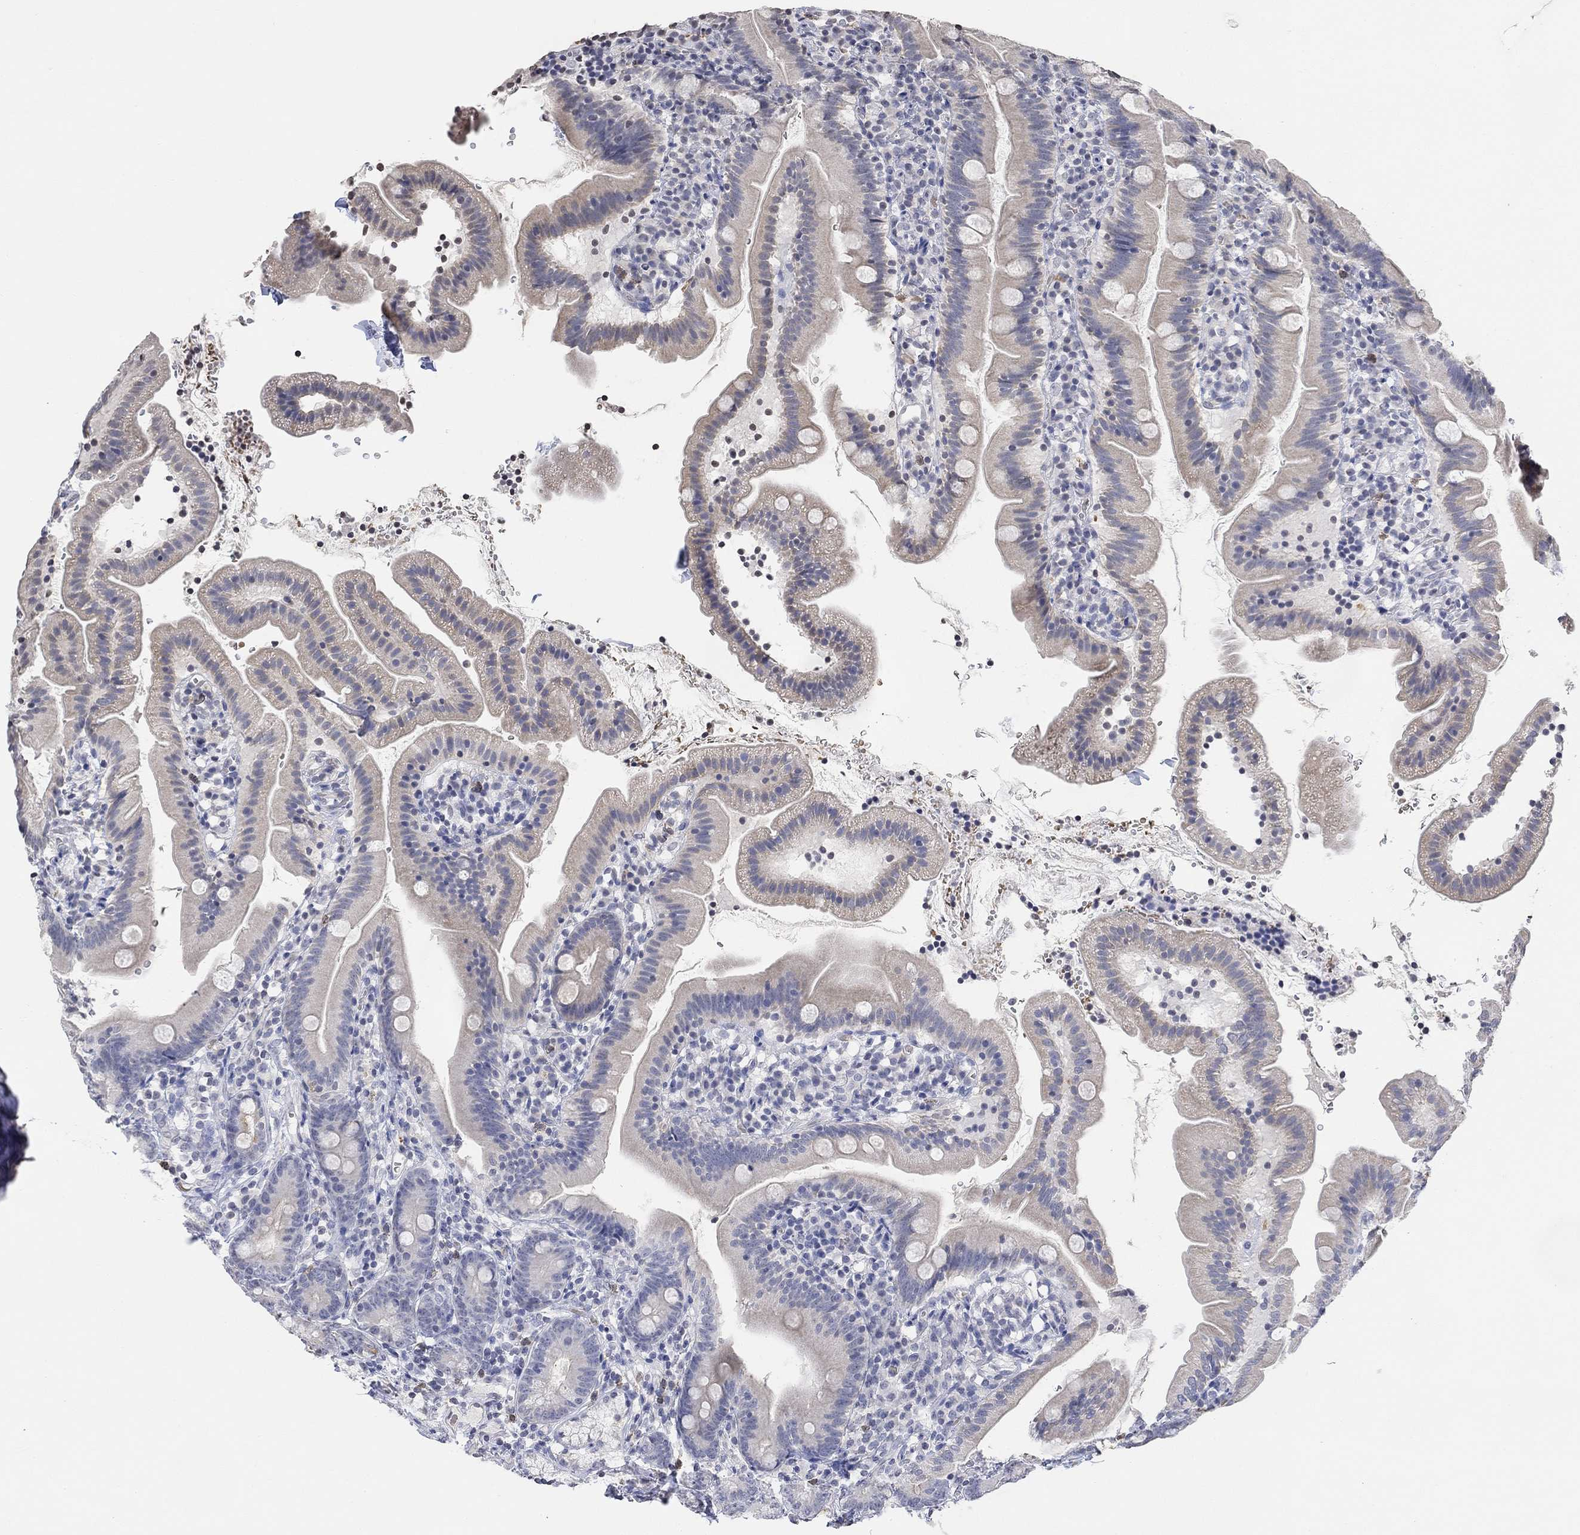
{"staining": {"intensity": "negative", "quantity": "none", "location": "none"}, "tissue": "duodenum", "cell_type": "Glandular cells", "image_type": "normal", "snomed": [{"axis": "morphology", "description": "Normal tissue, NOS"}, {"axis": "topography", "description": "Duodenum"}], "caption": "The immunohistochemistry (IHC) image has no significant expression in glandular cells of duodenum.", "gene": "TMEM255A", "patient": {"sex": "female", "age": 67}}